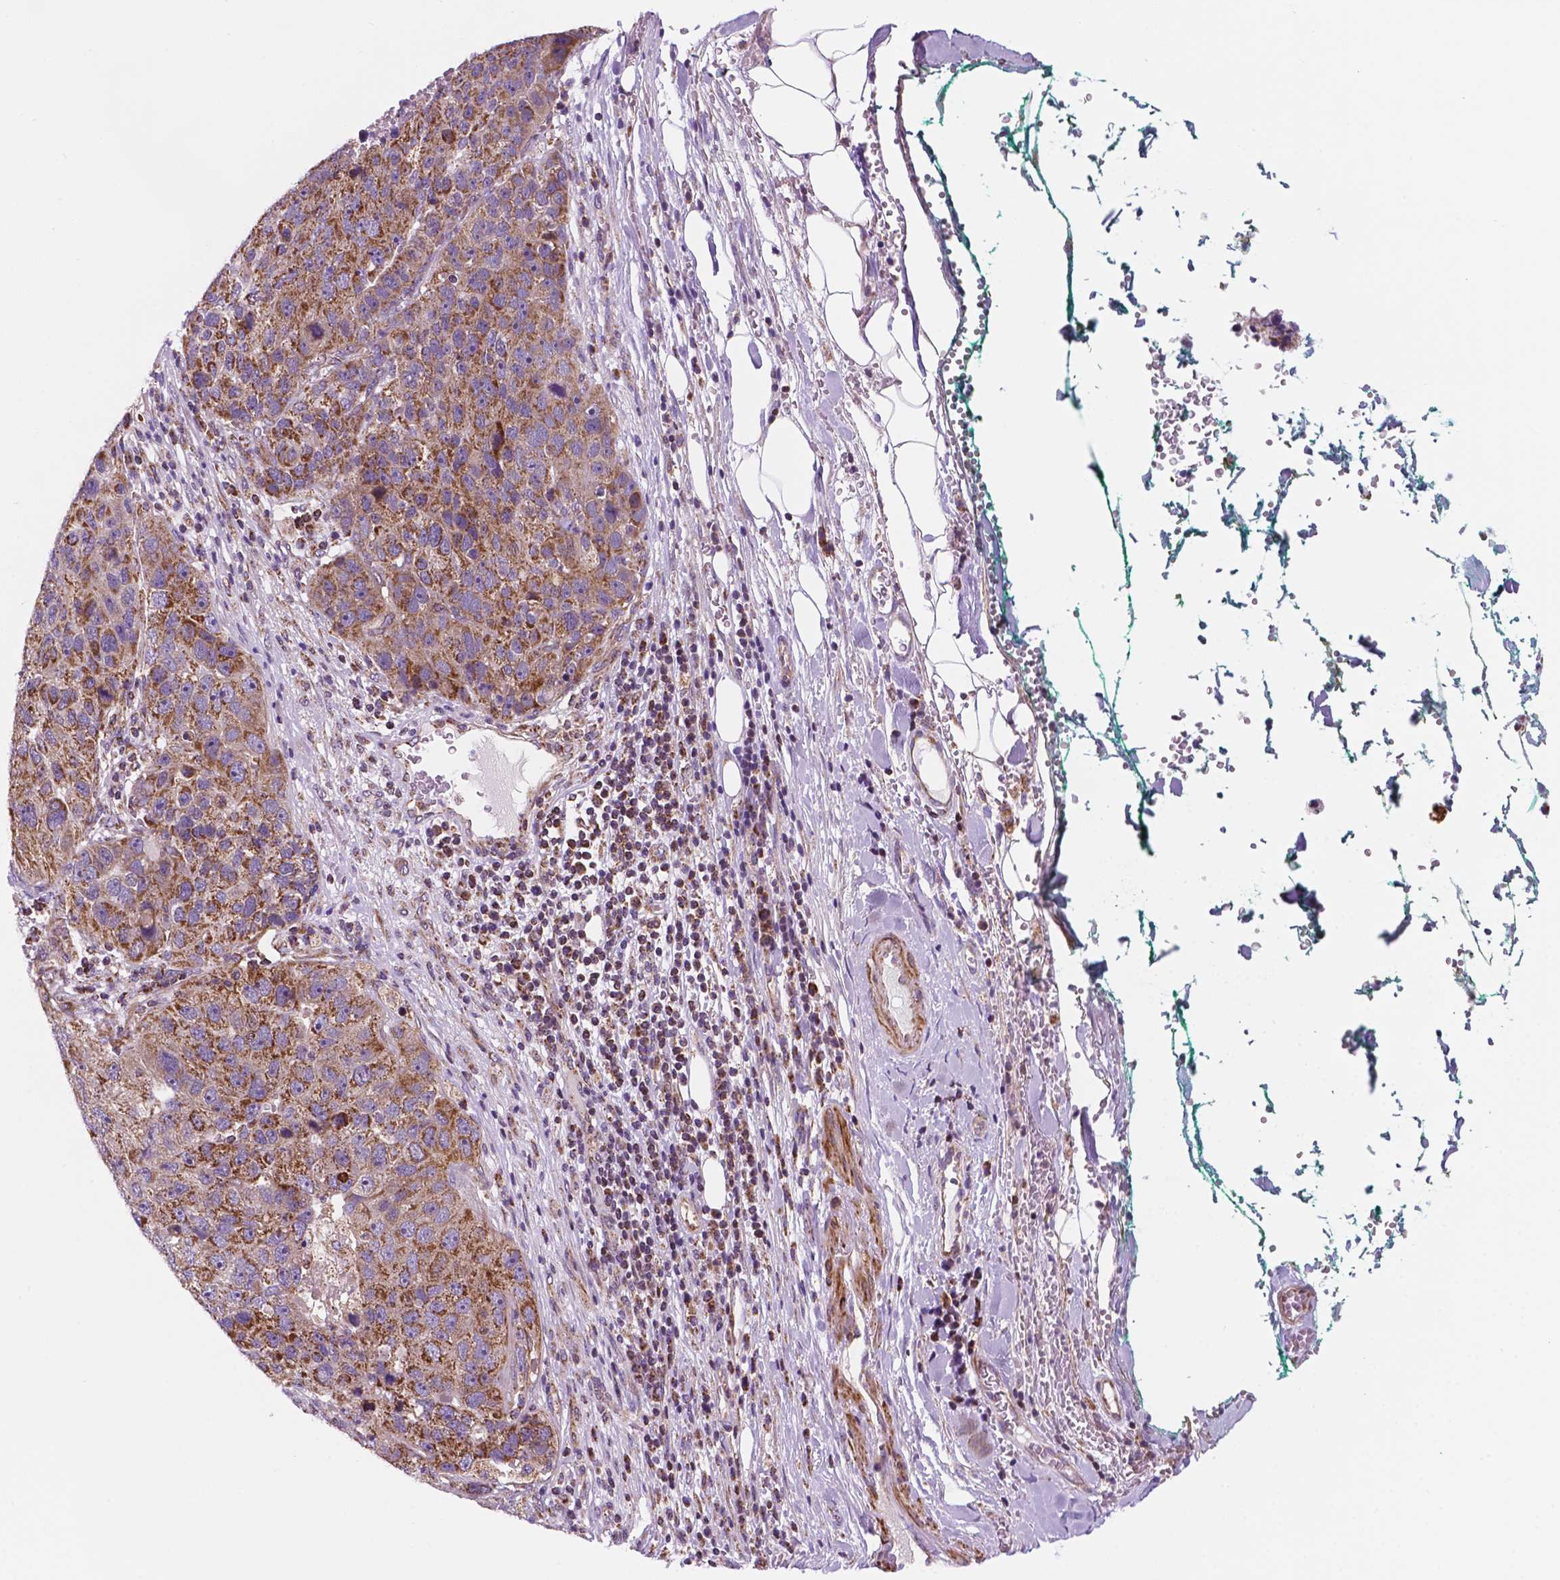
{"staining": {"intensity": "strong", "quantity": ">75%", "location": "cytoplasmic/membranous"}, "tissue": "pancreatic cancer", "cell_type": "Tumor cells", "image_type": "cancer", "snomed": [{"axis": "morphology", "description": "Adenocarcinoma, NOS"}, {"axis": "topography", "description": "Pancreas"}], "caption": "High-magnification brightfield microscopy of pancreatic cancer (adenocarcinoma) stained with DAB (3,3'-diaminobenzidine) (brown) and counterstained with hematoxylin (blue). tumor cells exhibit strong cytoplasmic/membranous positivity is identified in about>75% of cells. (DAB = brown stain, brightfield microscopy at high magnification).", "gene": "GEMIN4", "patient": {"sex": "female", "age": 61}}